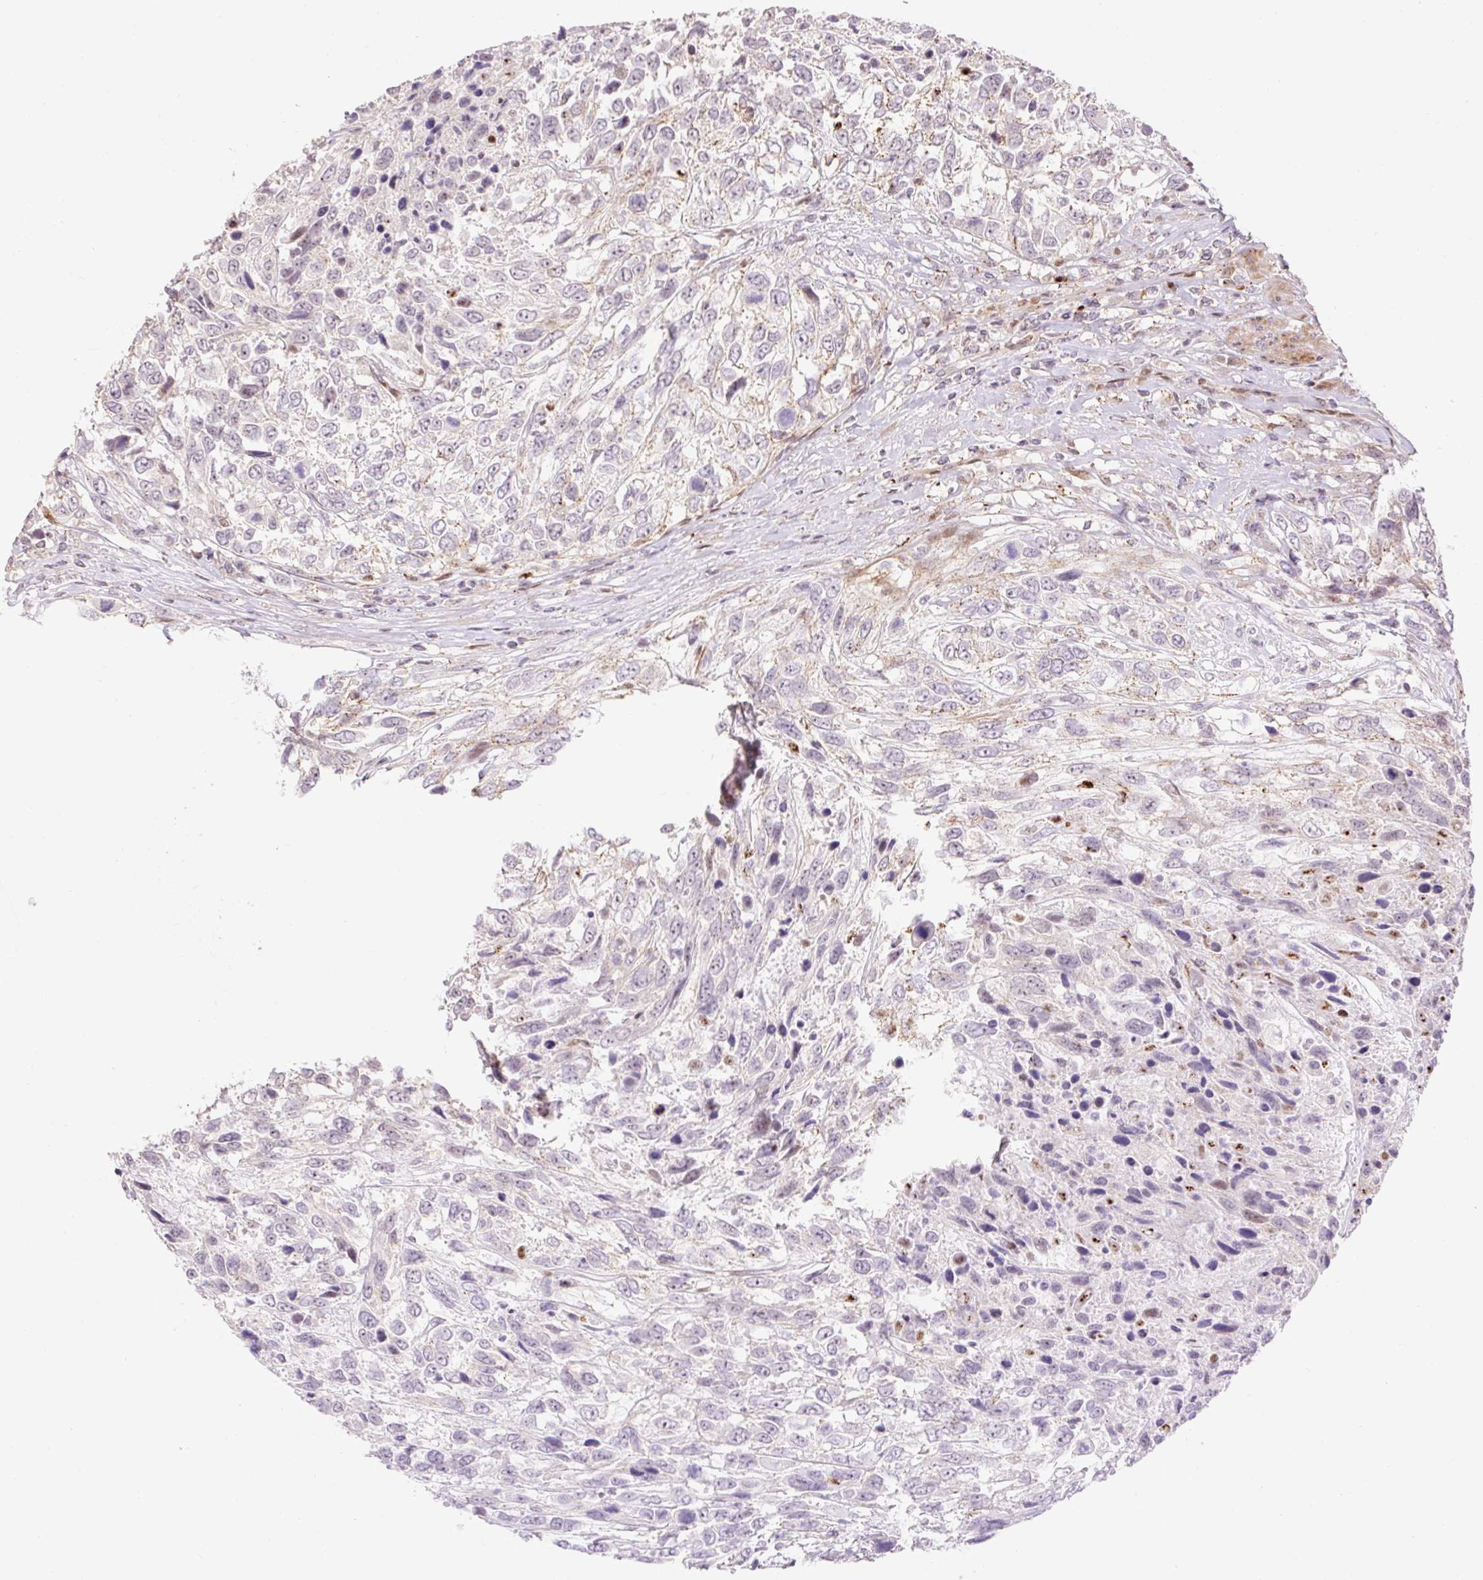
{"staining": {"intensity": "weak", "quantity": "<25%", "location": "nuclear"}, "tissue": "urothelial cancer", "cell_type": "Tumor cells", "image_type": "cancer", "snomed": [{"axis": "morphology", "description": "Urothelial carcinoma, High grade"}, {"axis": "topography", "description": "Urinary bladder"}], "caption": "Immunohistochemistry (IHC) image of neoplastic tissue: urothelial cancer stained with DAB demonstrates no significant protein expression in tumor cells.", "gene": "RIPPLY3", "patient": {"sex": "female", "age": 70}}